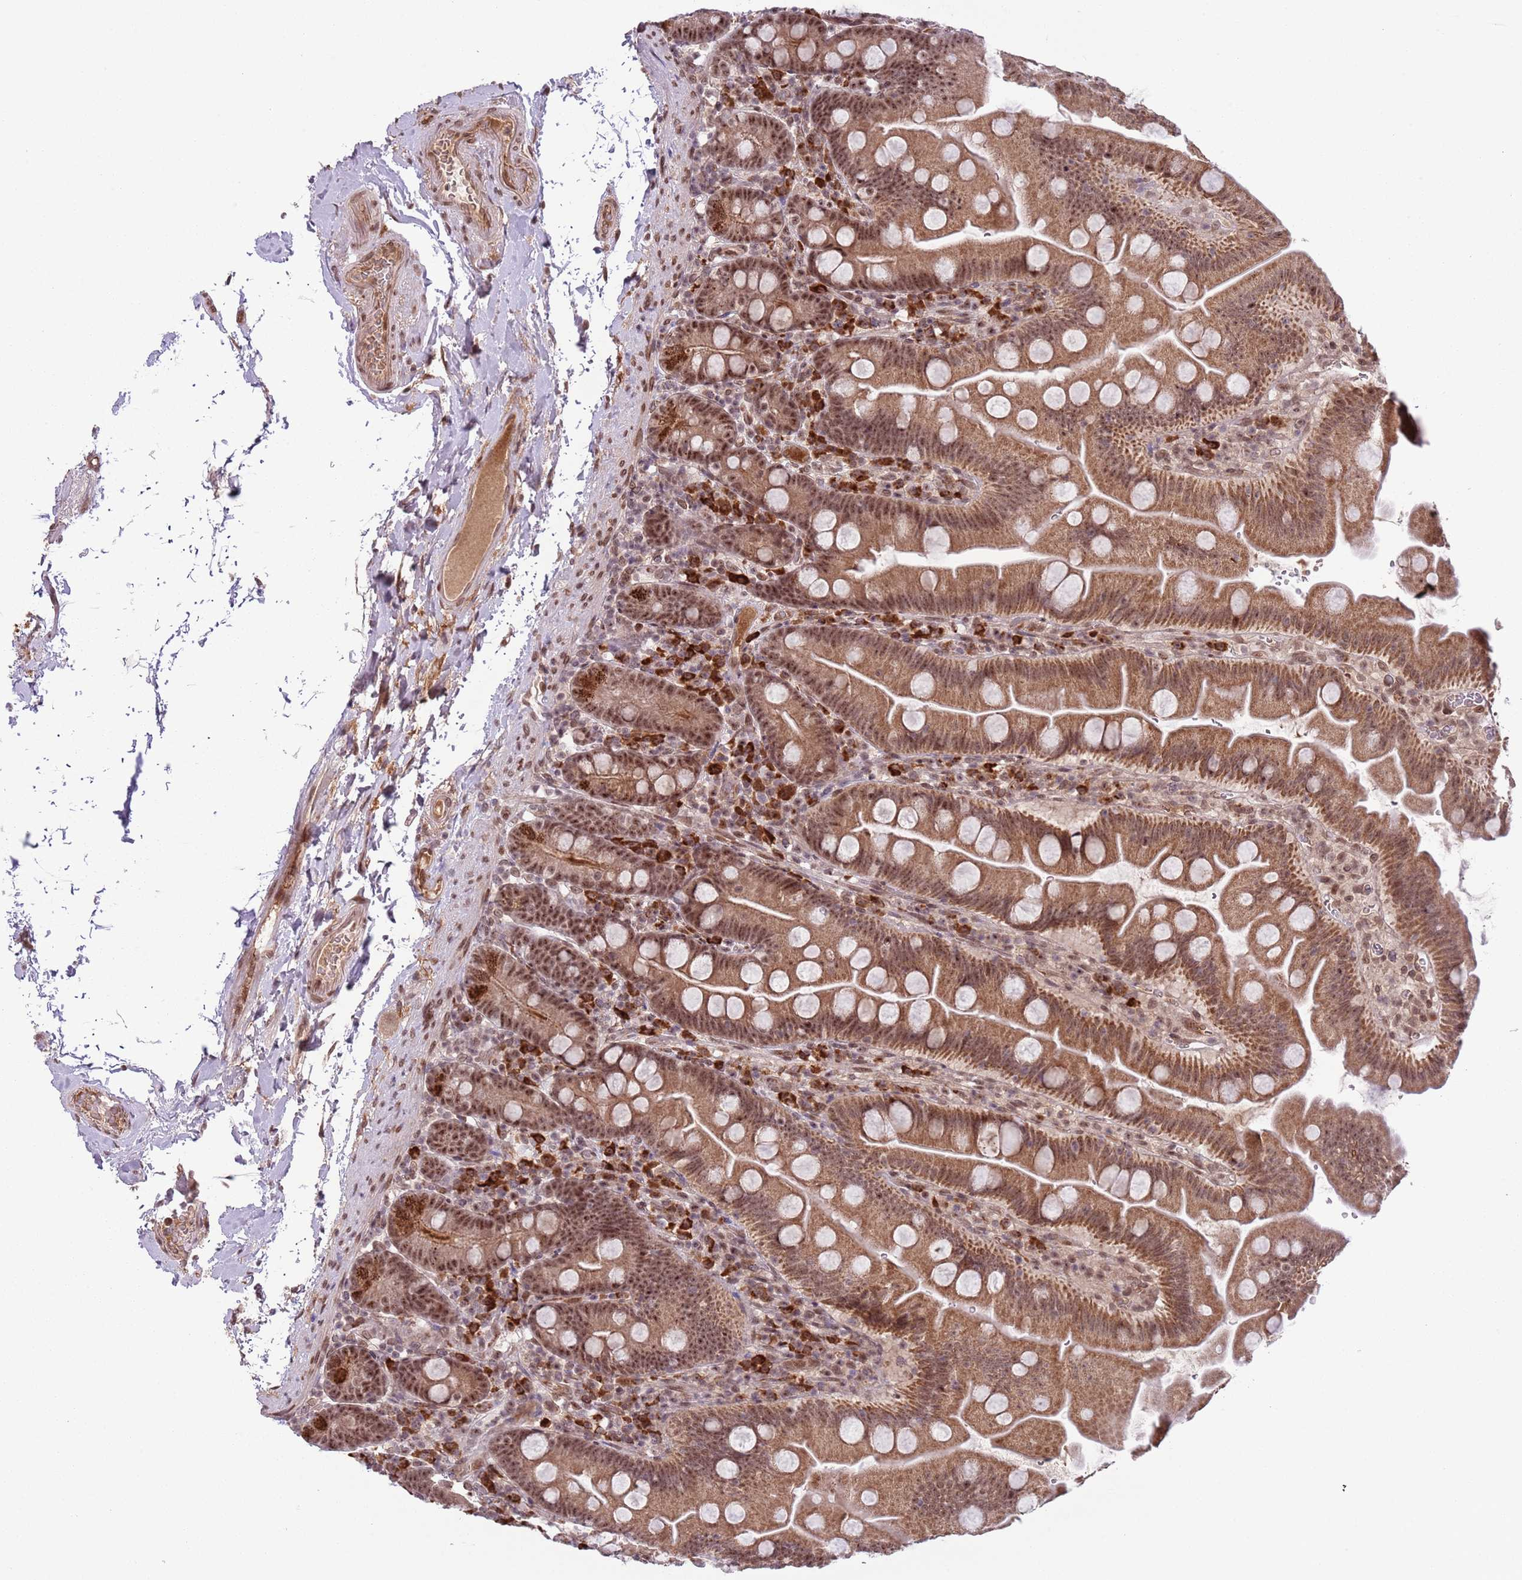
{"staining": {"intensity": "moderate", "quantity": ">75%", "location": "cytoplasmic/membranous,nuclear"}, "tissue": "small intestine", "cell_type": "Glandular cells", "image_type": "normal", "snomed": [{"axis": "morphology", "description": "Normal tissue, NOS"}, {"axis": "topography", "description": "Small intestine"}], "caption": "This micrograph displays immunohistochemistry staining of benign small intestine, with medium moderate cytoplasmic/membranous,nuclear positivity in approximately >75% of glandular cells.", "gene": "SIPA1L3", "patient": {"sex": "female", "age": 68}}